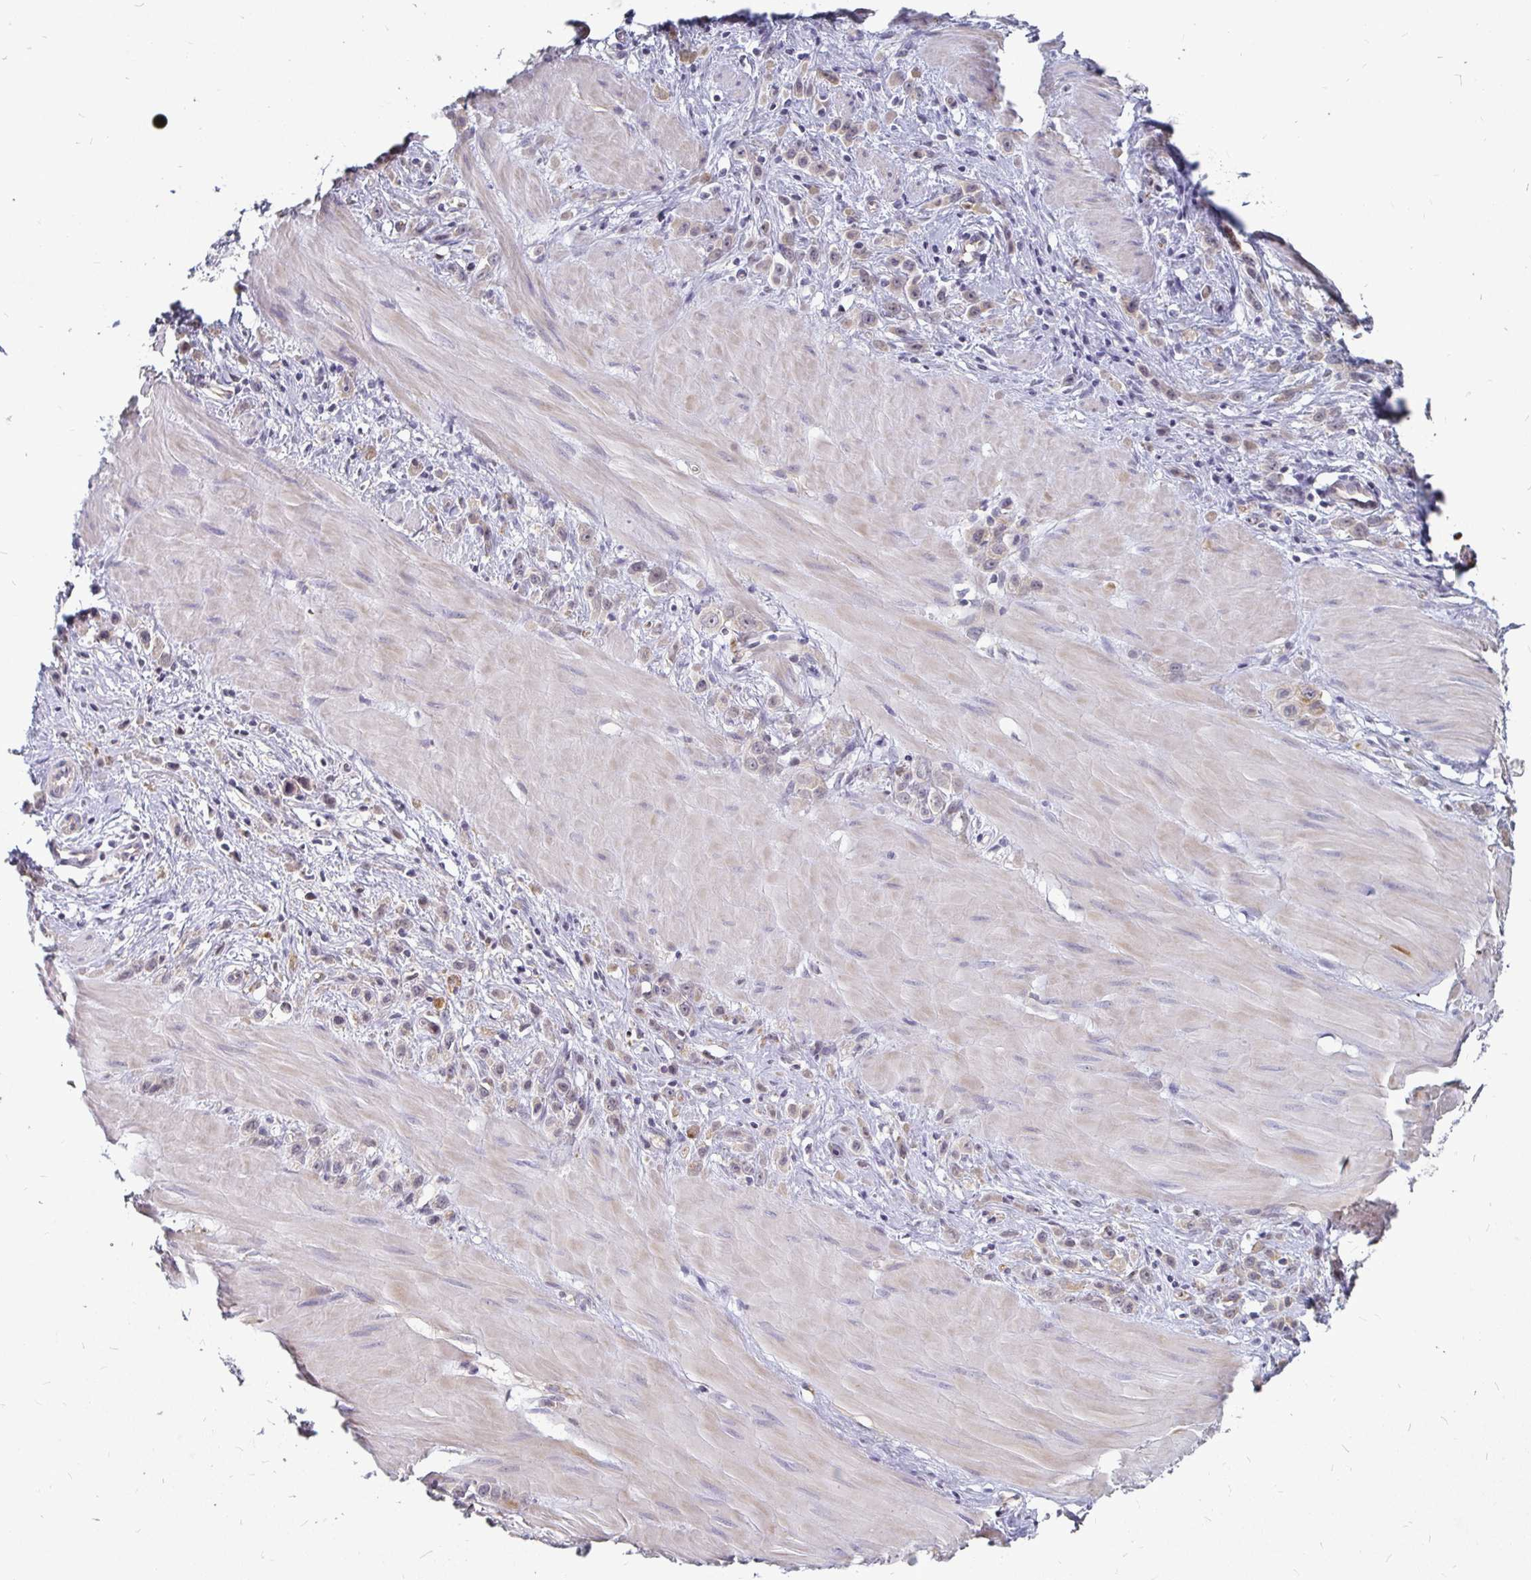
{"staining": {"intensity": "weak", "quantity": "<25%", "location": "cytoplasmic/membranous"}, "tissue": "stomach cancer", "cell_type": "Tumor cells", "image_type": "cancer", "snomed": [{"axis": "morphology", "description": "Adenocarcinoma, NOS"}, {"axis": "topography", "description": "Stomach"}], "caption": "Protein analysis of stomach cancer displays no significant staining in tumor cells.", "gene": "CCDC85A", "patient": {"sex": "male", "age": 47}}